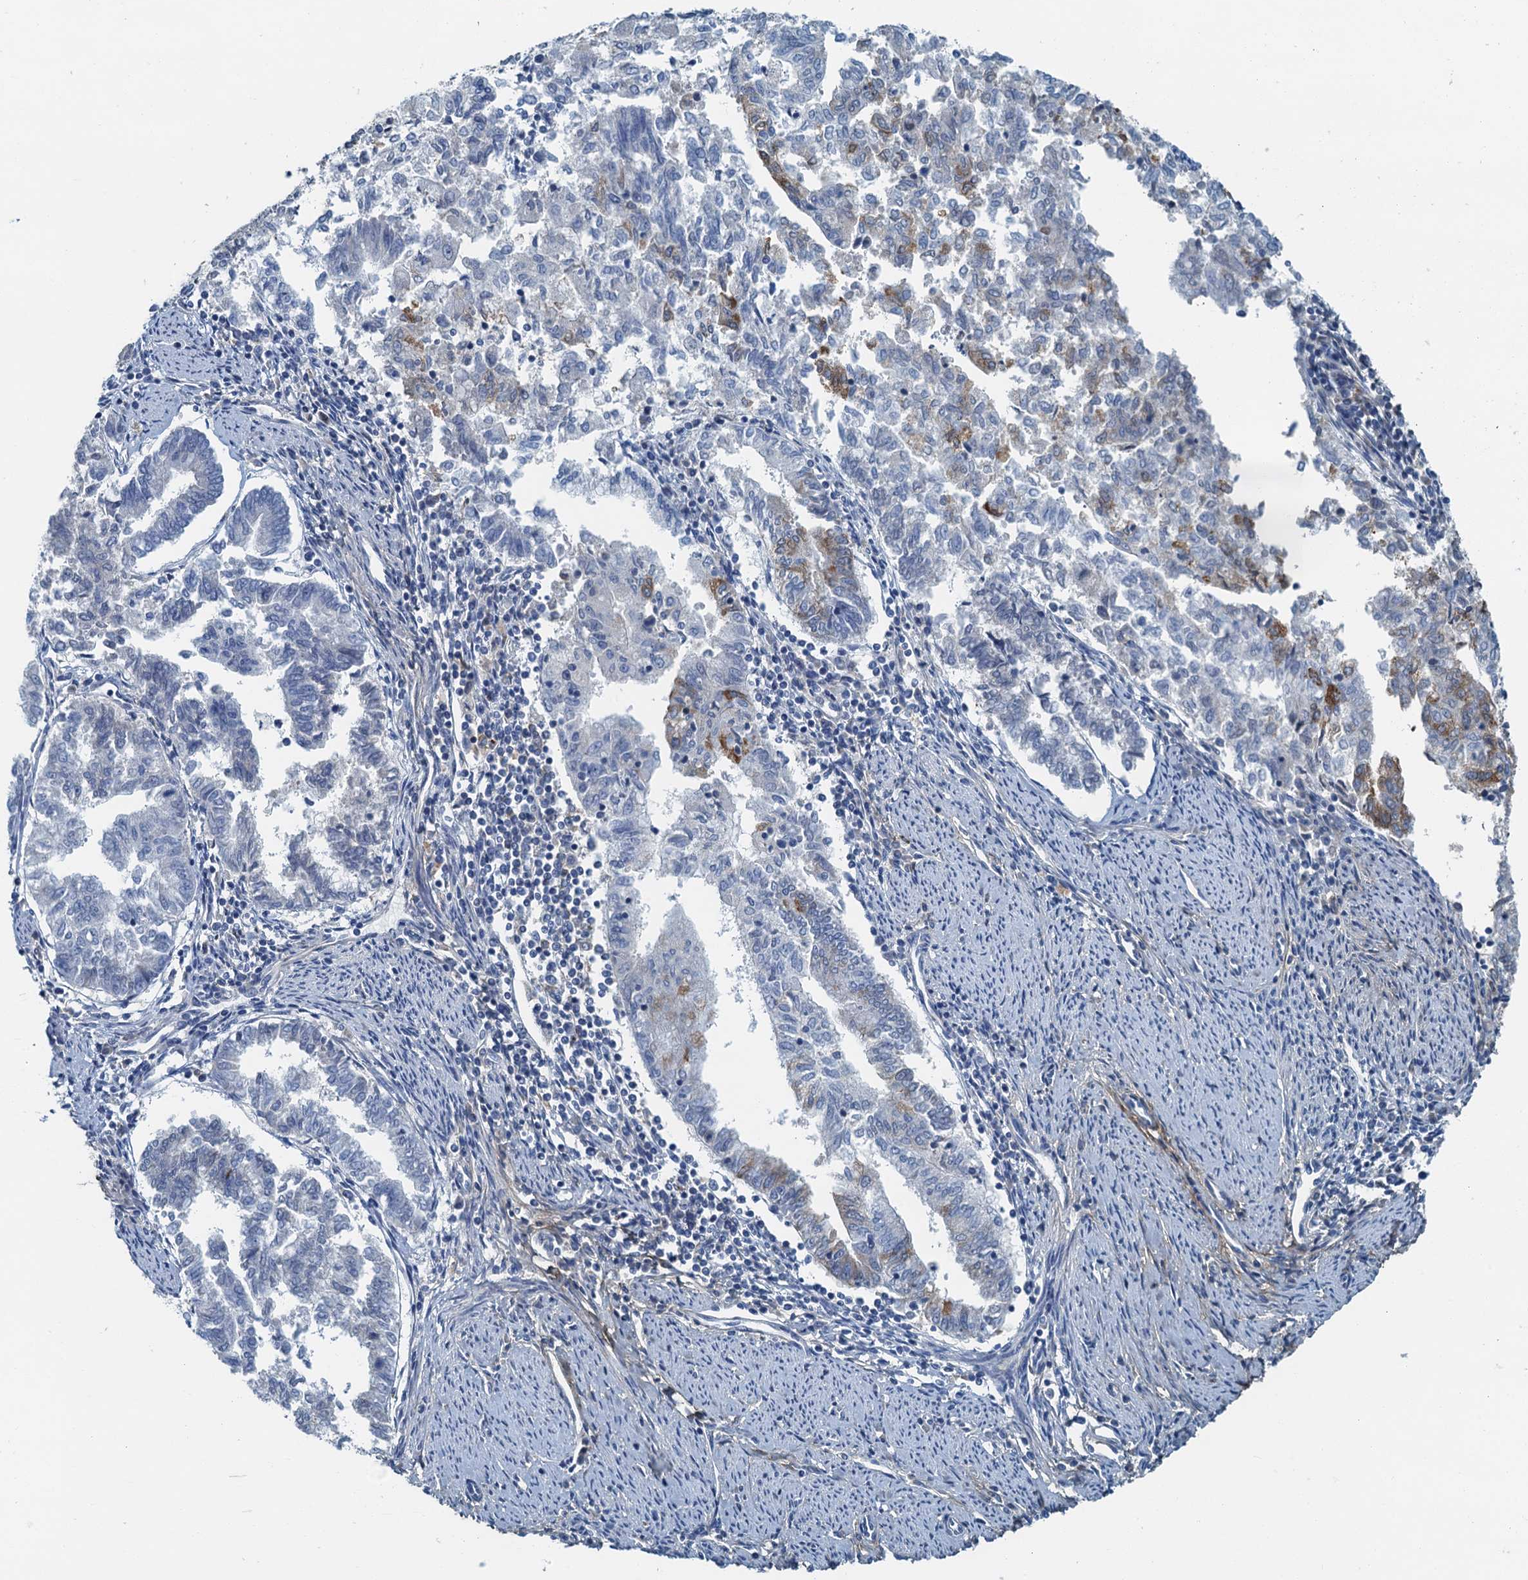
{"staining": {"intensity": "negative", "quantity": "none", "location": "none"}, "tissue": "endometrial cancer", "cell_type": "Tumor cells", "image_type": "cancer", "snomed": [{"axis": "morphology", "description": "Adenocarcinoma, NOS"}, {"axis": "topography", "description": "Endometrium"}], "caption": "IHC micrograph of neoplastic tissue: human endometrial cancer (adenocarcinoma) stained with DAB displays no significant protein expression in tumor cells.", "gene": "THAP10", "patient": {"sex": "female", "age": 79}}